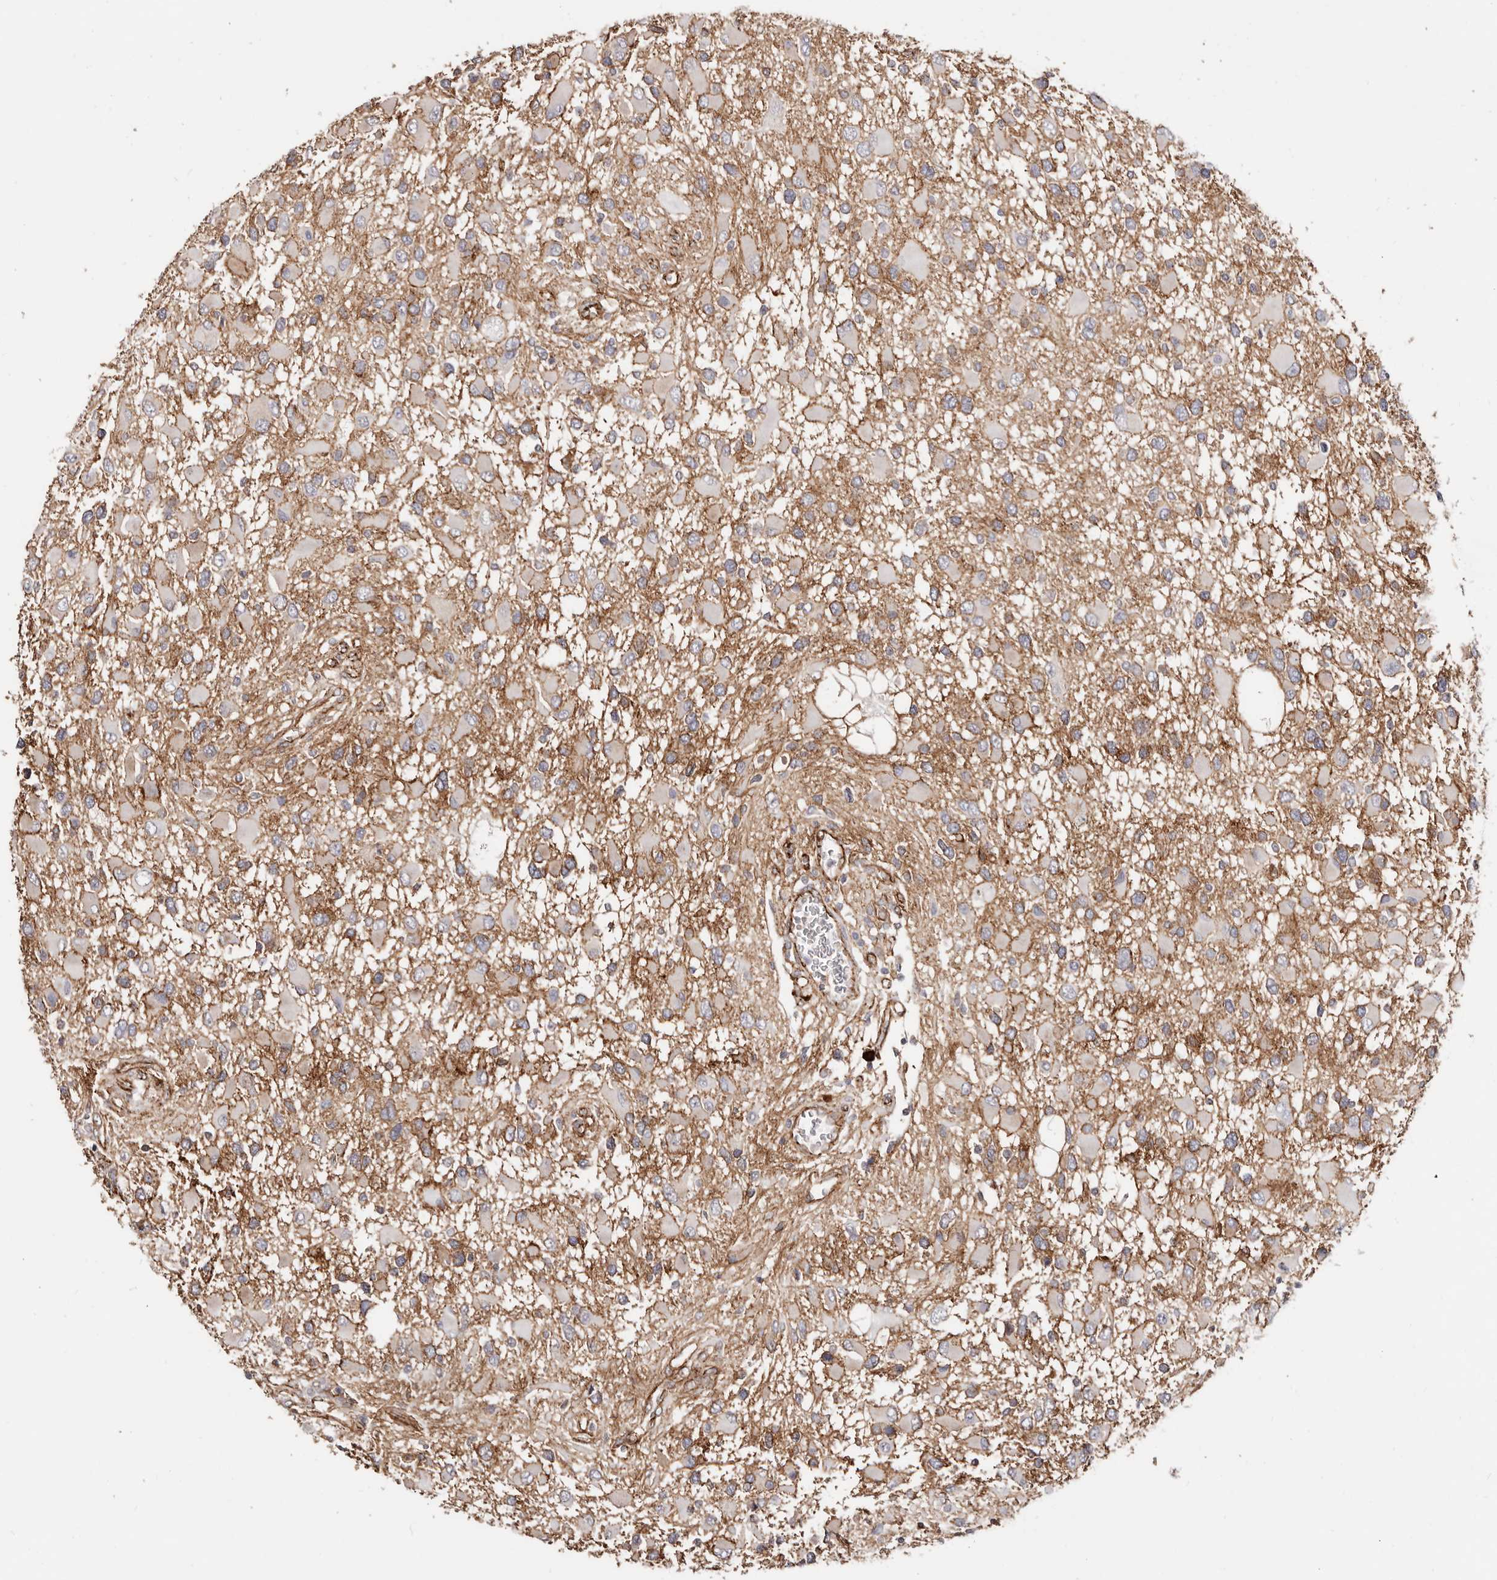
{"staining": {"intensity": "moderate", "quantity": ">75%", "location": "cytoplasmic/membranous"}, "tissue": "glioma", "cell_type": "Tumor cells", "image_type": "cancer", "snomed": [{"axis": "morphology", "description": "Glioma, malignant, High grade"}, {"axis": "topography", "description": "Brain"}], "caption": "About >75% of tumor cells in human glioma display moderate cytoplasmic/membranous protein staining as visualized by brown immunohistochemical staining.", "gene": "CTNNB1", "patient": {"sex": "male", "age": 53}}